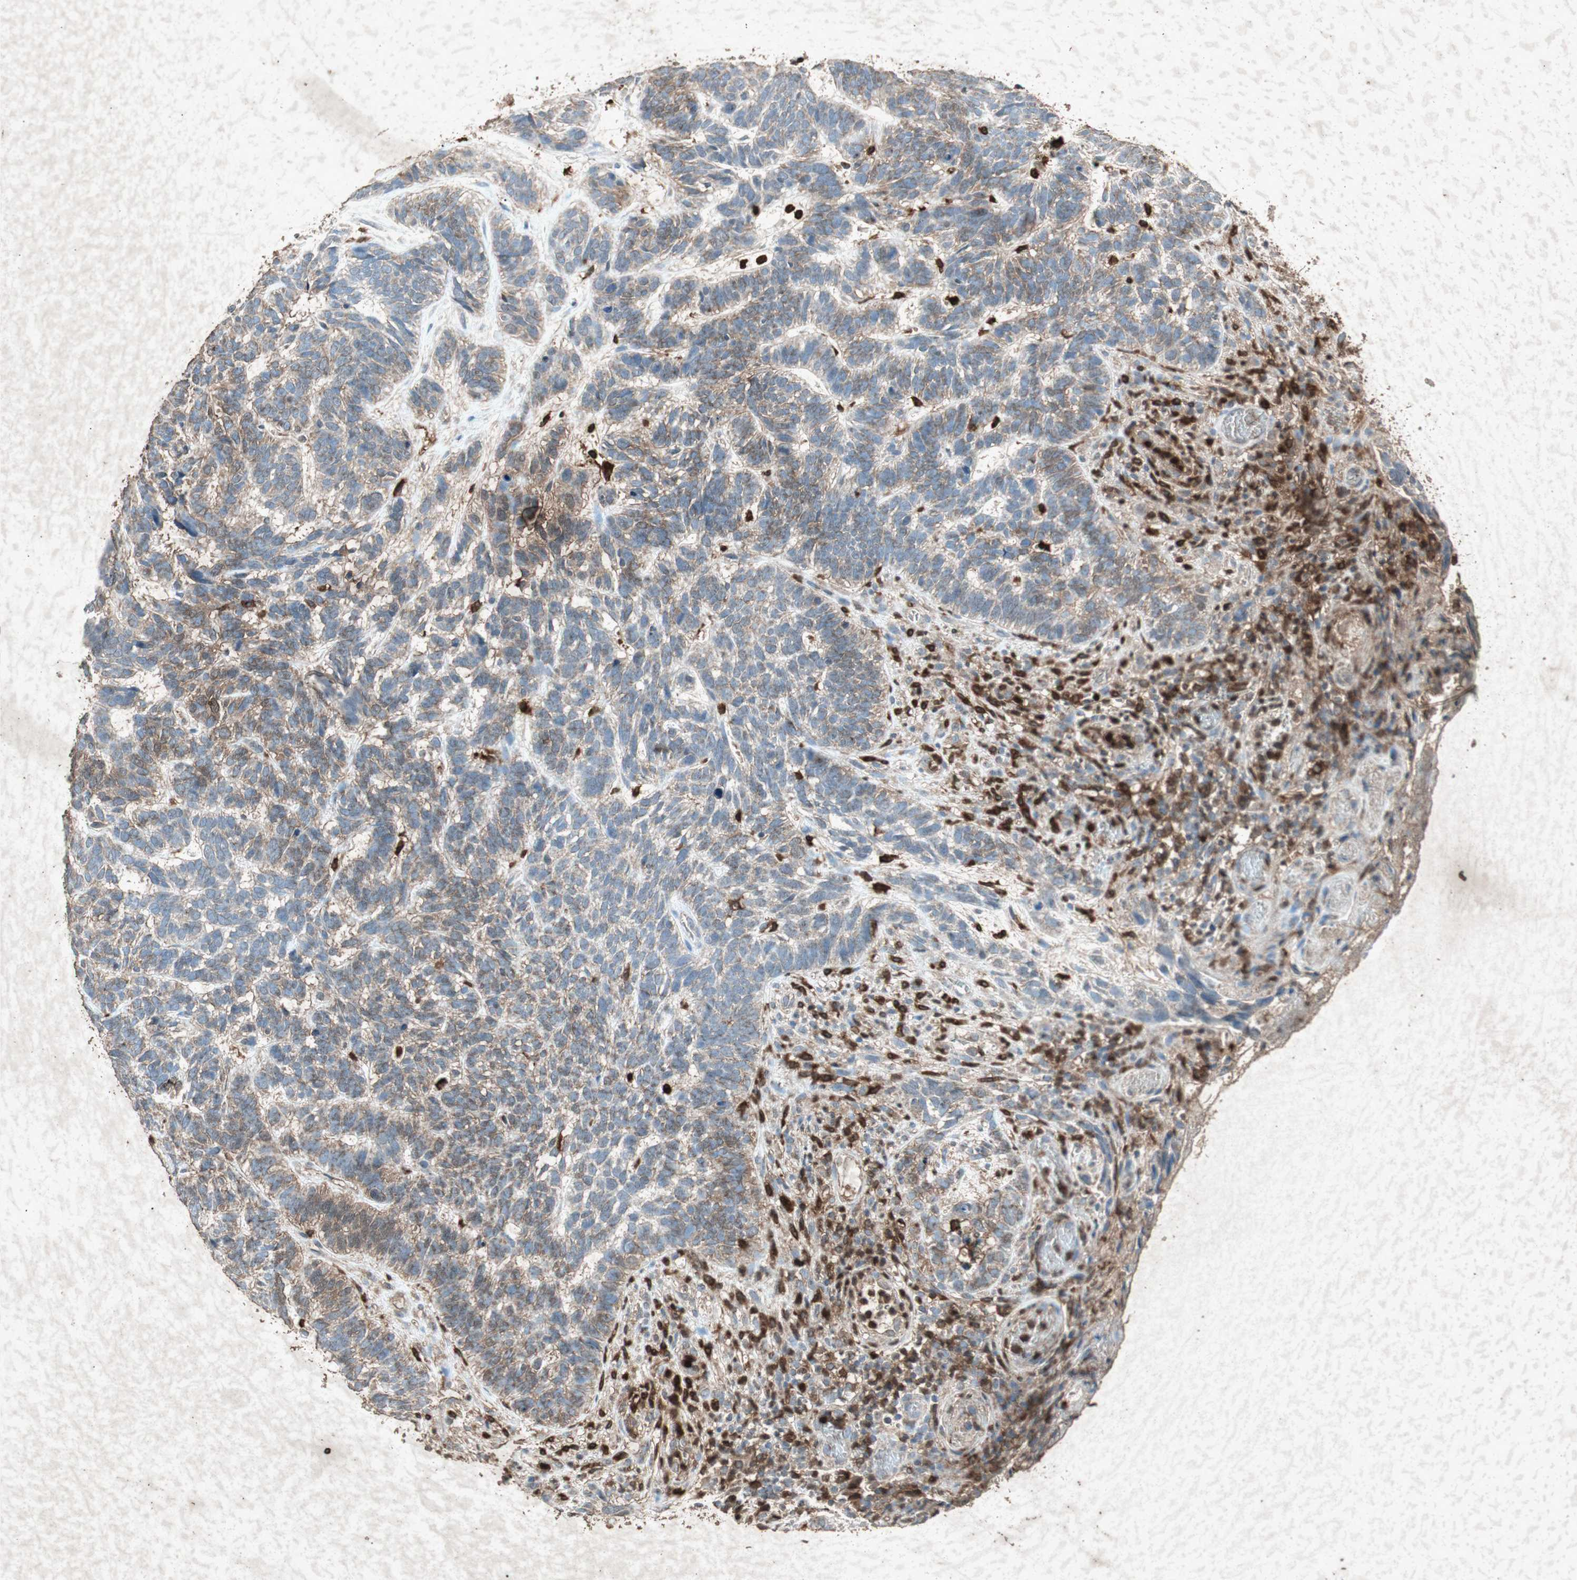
{"staining": {"intensity": "negative", "quantity": "none", "location": "none"}, "tissue": "skin cancer", "cell_type": "Tumor cells", "image_type": "cancer", "snomed": [{"axis": "morphology", "description": "Basal cell carcinoma"}, {"axis": "topography", "description": "Skin"}], "caption": "This is a histopathology image of IHC staining of skin cancer (basal cell carcinoma), which shows no positivity in tumor cells.", "gene": "TYROBP", "patient": {"sex": "male", "age": 87}}